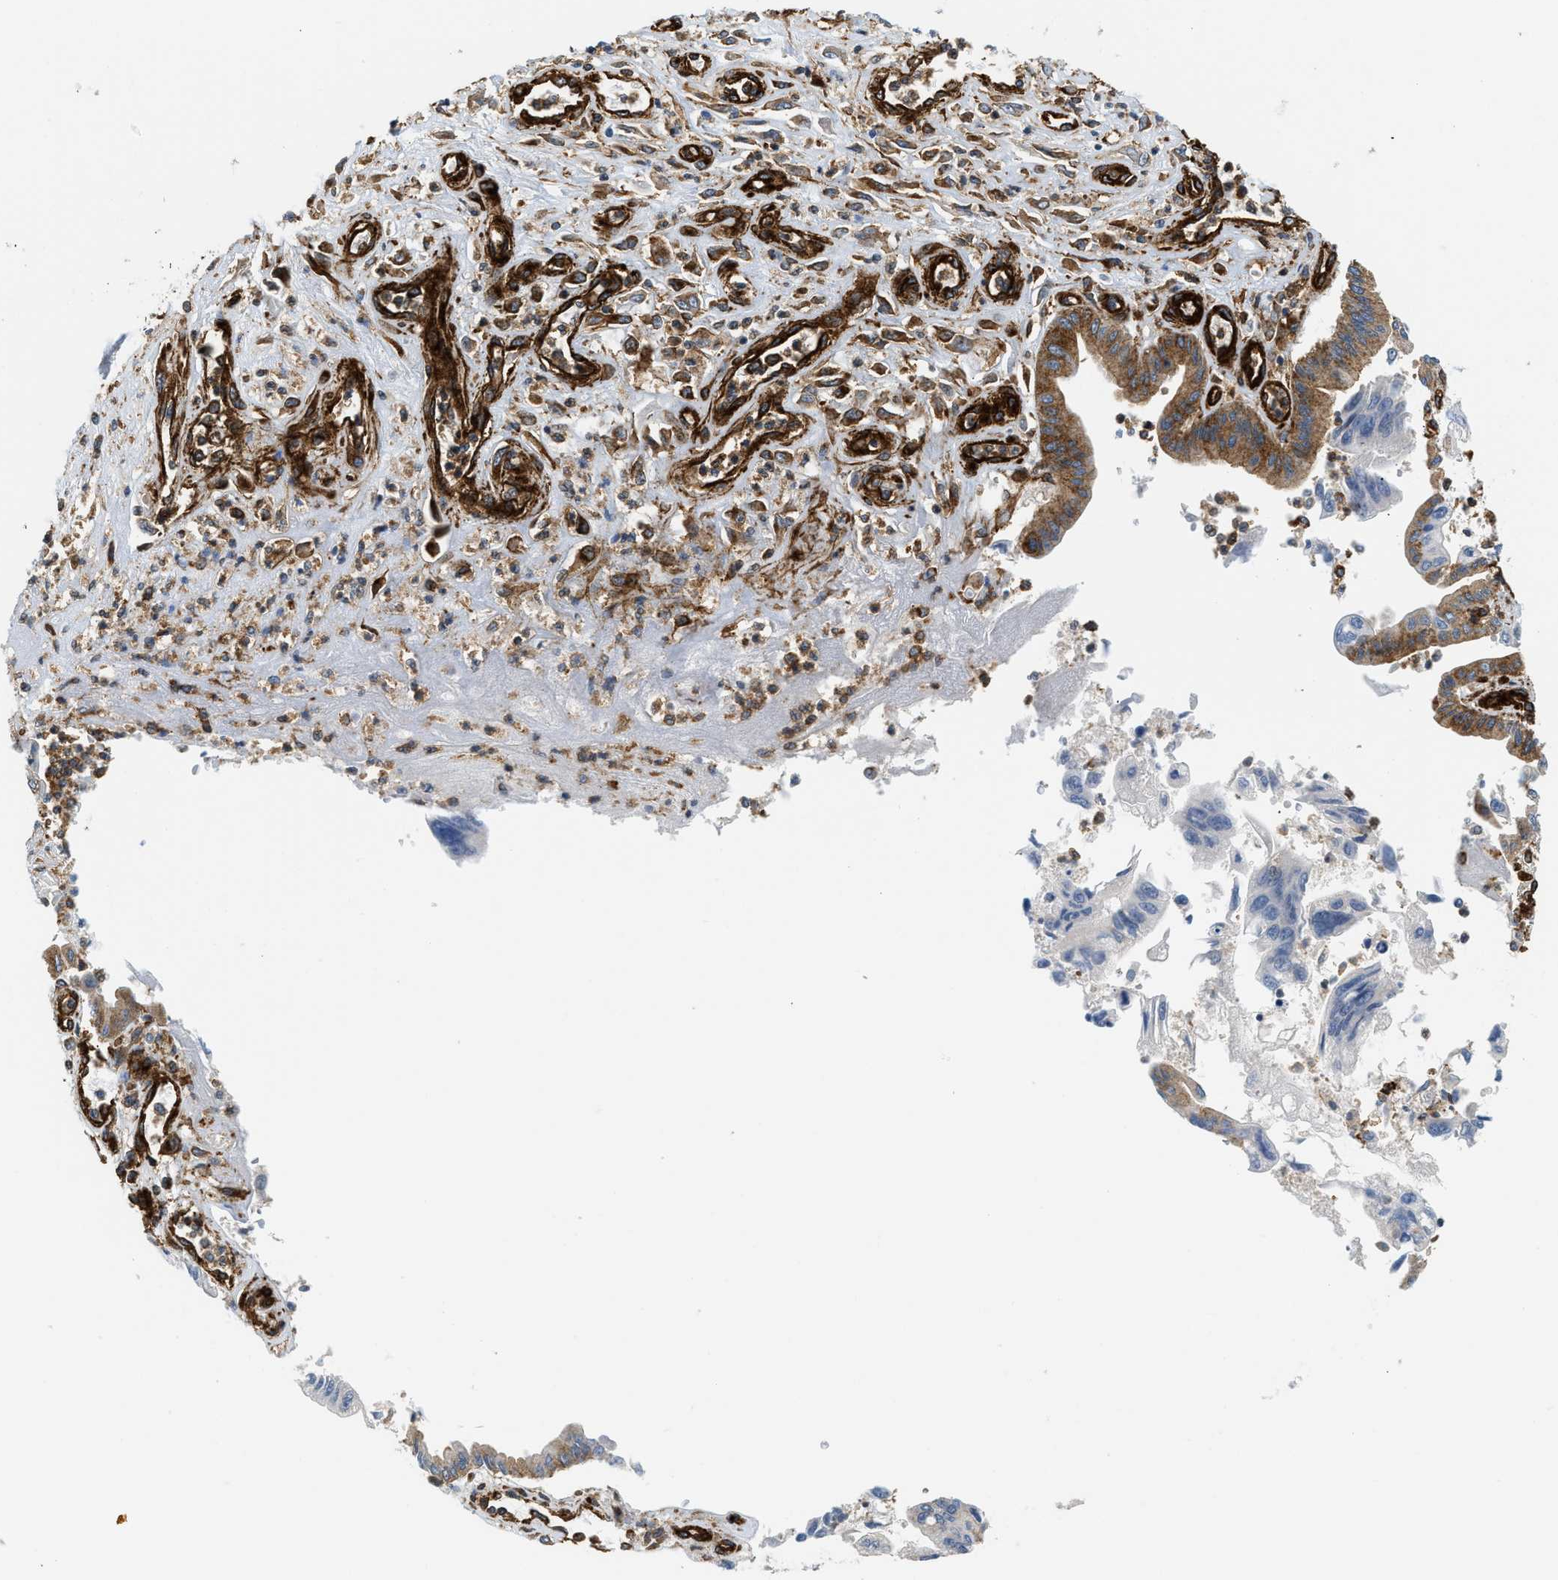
{"staining": {"intensity": "negative", "quantity": "none", "location": "none"}, "tissue": "pancreatic cancer", "cell_type": "Tumor cells", "image_type": "cancer", "snomed": [{"axis": "morphology", "description": "Adenocarcinoma, NOS"}, {"axis": "topography", "description": "Pancreas"}], "caption": "Adenocarcinoma (pancreatic) stained for a protein using IHC exhibits no positivity tumor cells.", "gene": "HIP1", "patient": {"sex": "male", "age": 56}}